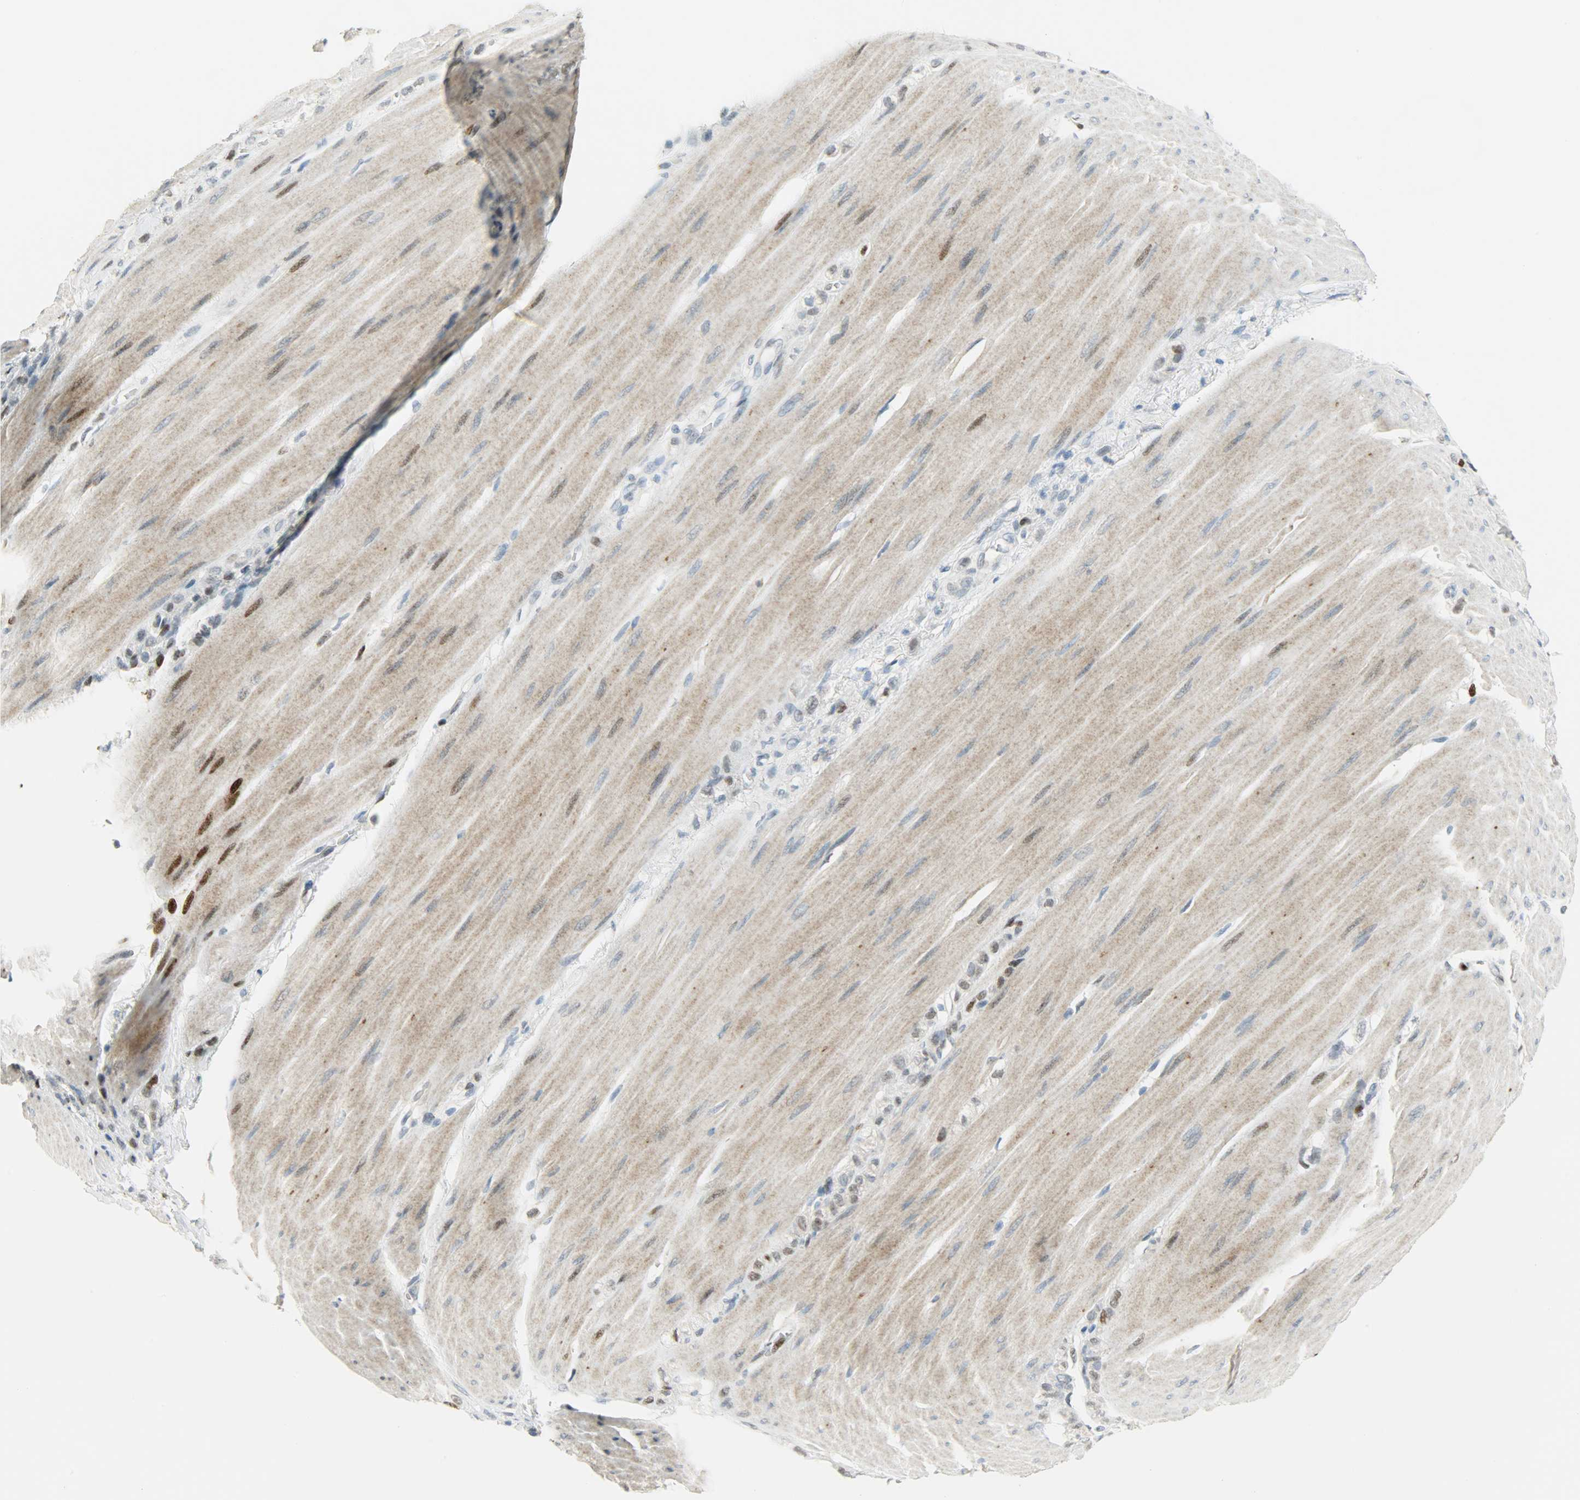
{"staining": {"intensity": "negative", "quantity": "none", "location": "none"}, "tissue": "stomach cancer", "cell_type": "Tumor cells", "image_type": "cancer", "snomed": [{"axis": "morphology", "description": "Adenocarcinoma, NOS"}, {"axis": "topography", "description": "Stomach"}], "caption": "Immunohistochemistry (IHC) micrograph of neoplastic tissue: stomach adenocarcinoma stained with DAB (3,3'-diaminobenzidine) exhibits no significant protein expression in tumor cells. The staining is performed using DAB (3,3'-diaminobenzidine) brown chromogen with nuclei counter-stained in using hematoxylin.", "gene": "JUNB", "patient": {"sex": "male", "age": 82}}